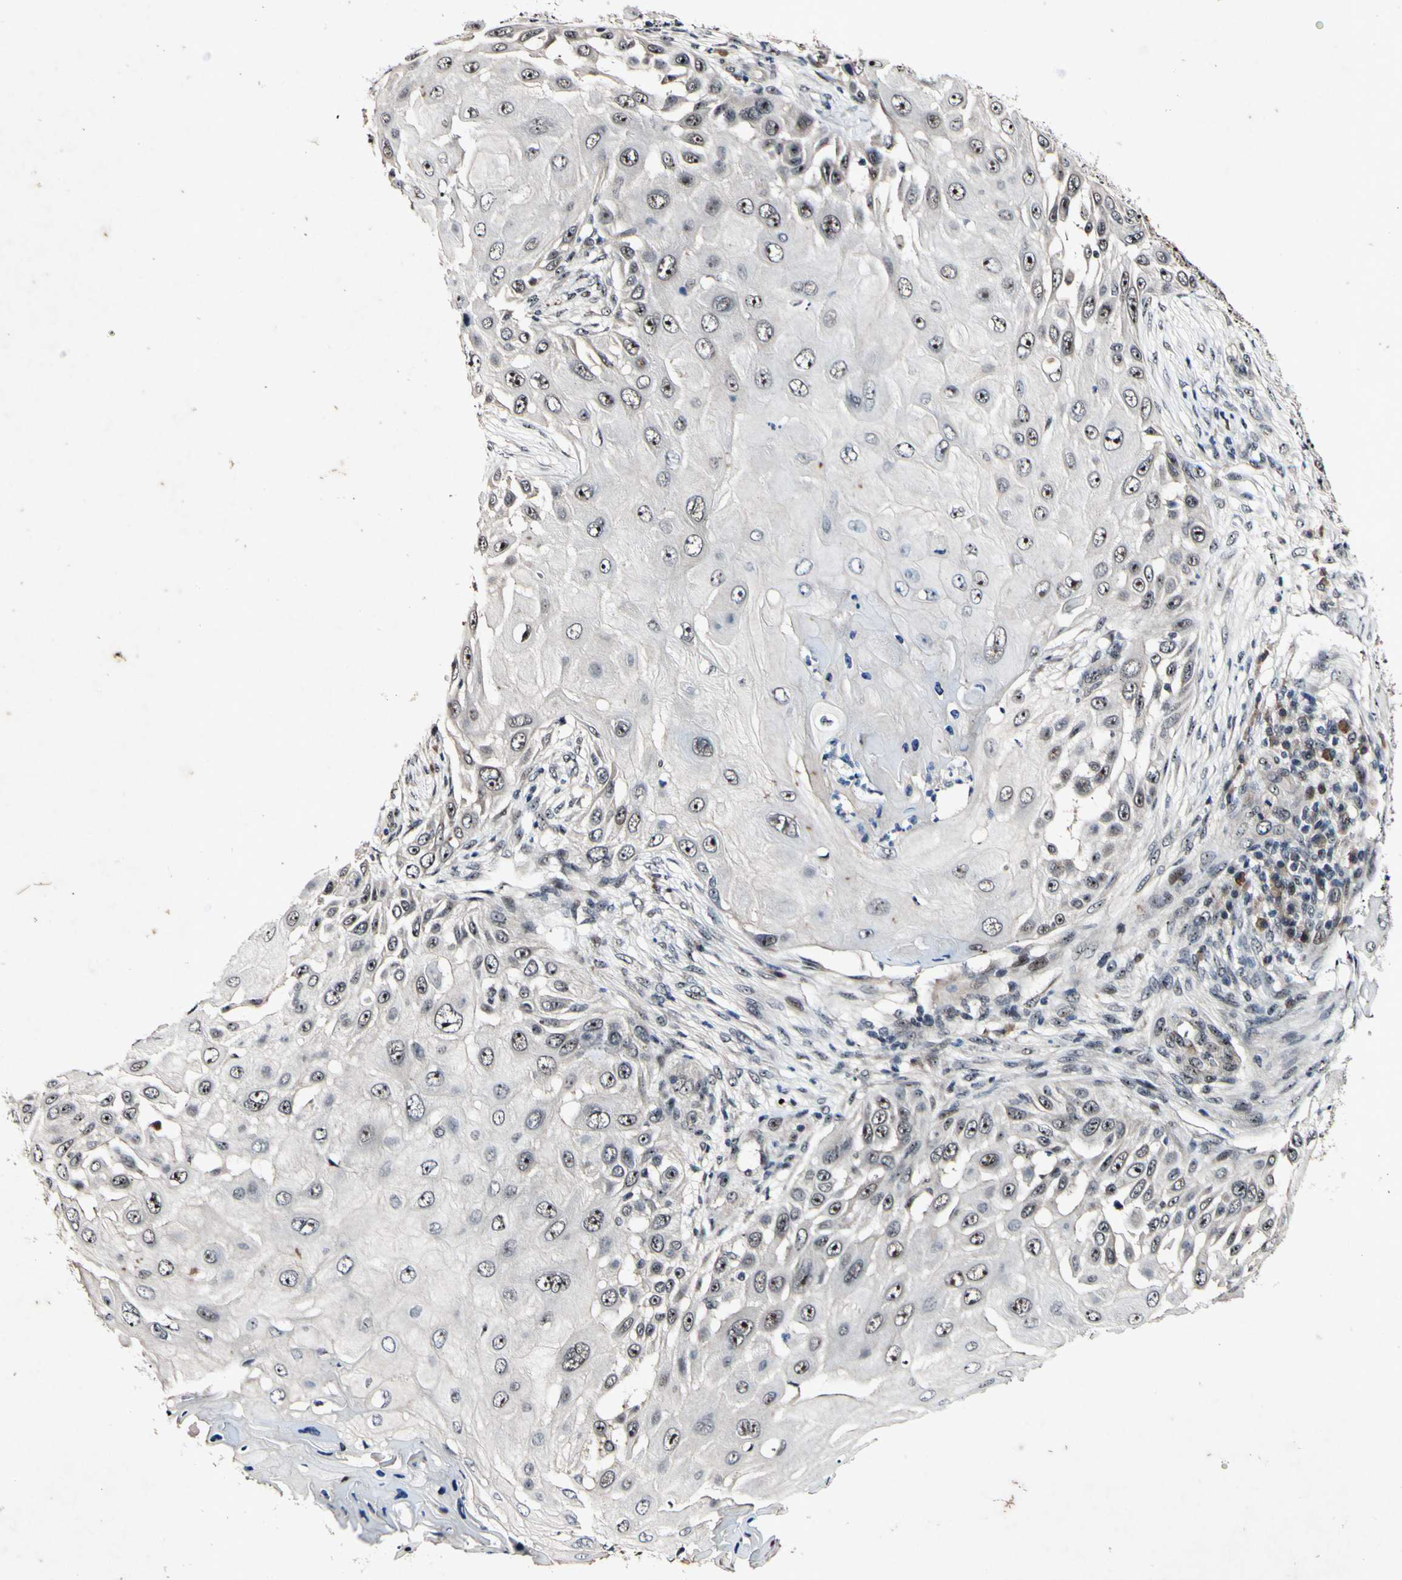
{"staining": {"intensity": "moderate", "quantity": "25%-75%", "location": "nuclear"}, "tissue": "skin cancer", "cell_type": "Tumor cells", "image_type": "cancer", "snomed": [{"axis": "morphology", "description": "Squamous cell carcinoma, NOS"}, {"axis": "topography", "description": "Skin"}], "caption": "High-power microscopy captured an IHC micrograph of skin cancer (squamous cell carcinoma), revealing moderate nuclear positivity in approximately 25%-75% of tumor cells.", "gene": "POLR2F", "patient": {"sex": "female", "age": 44}}